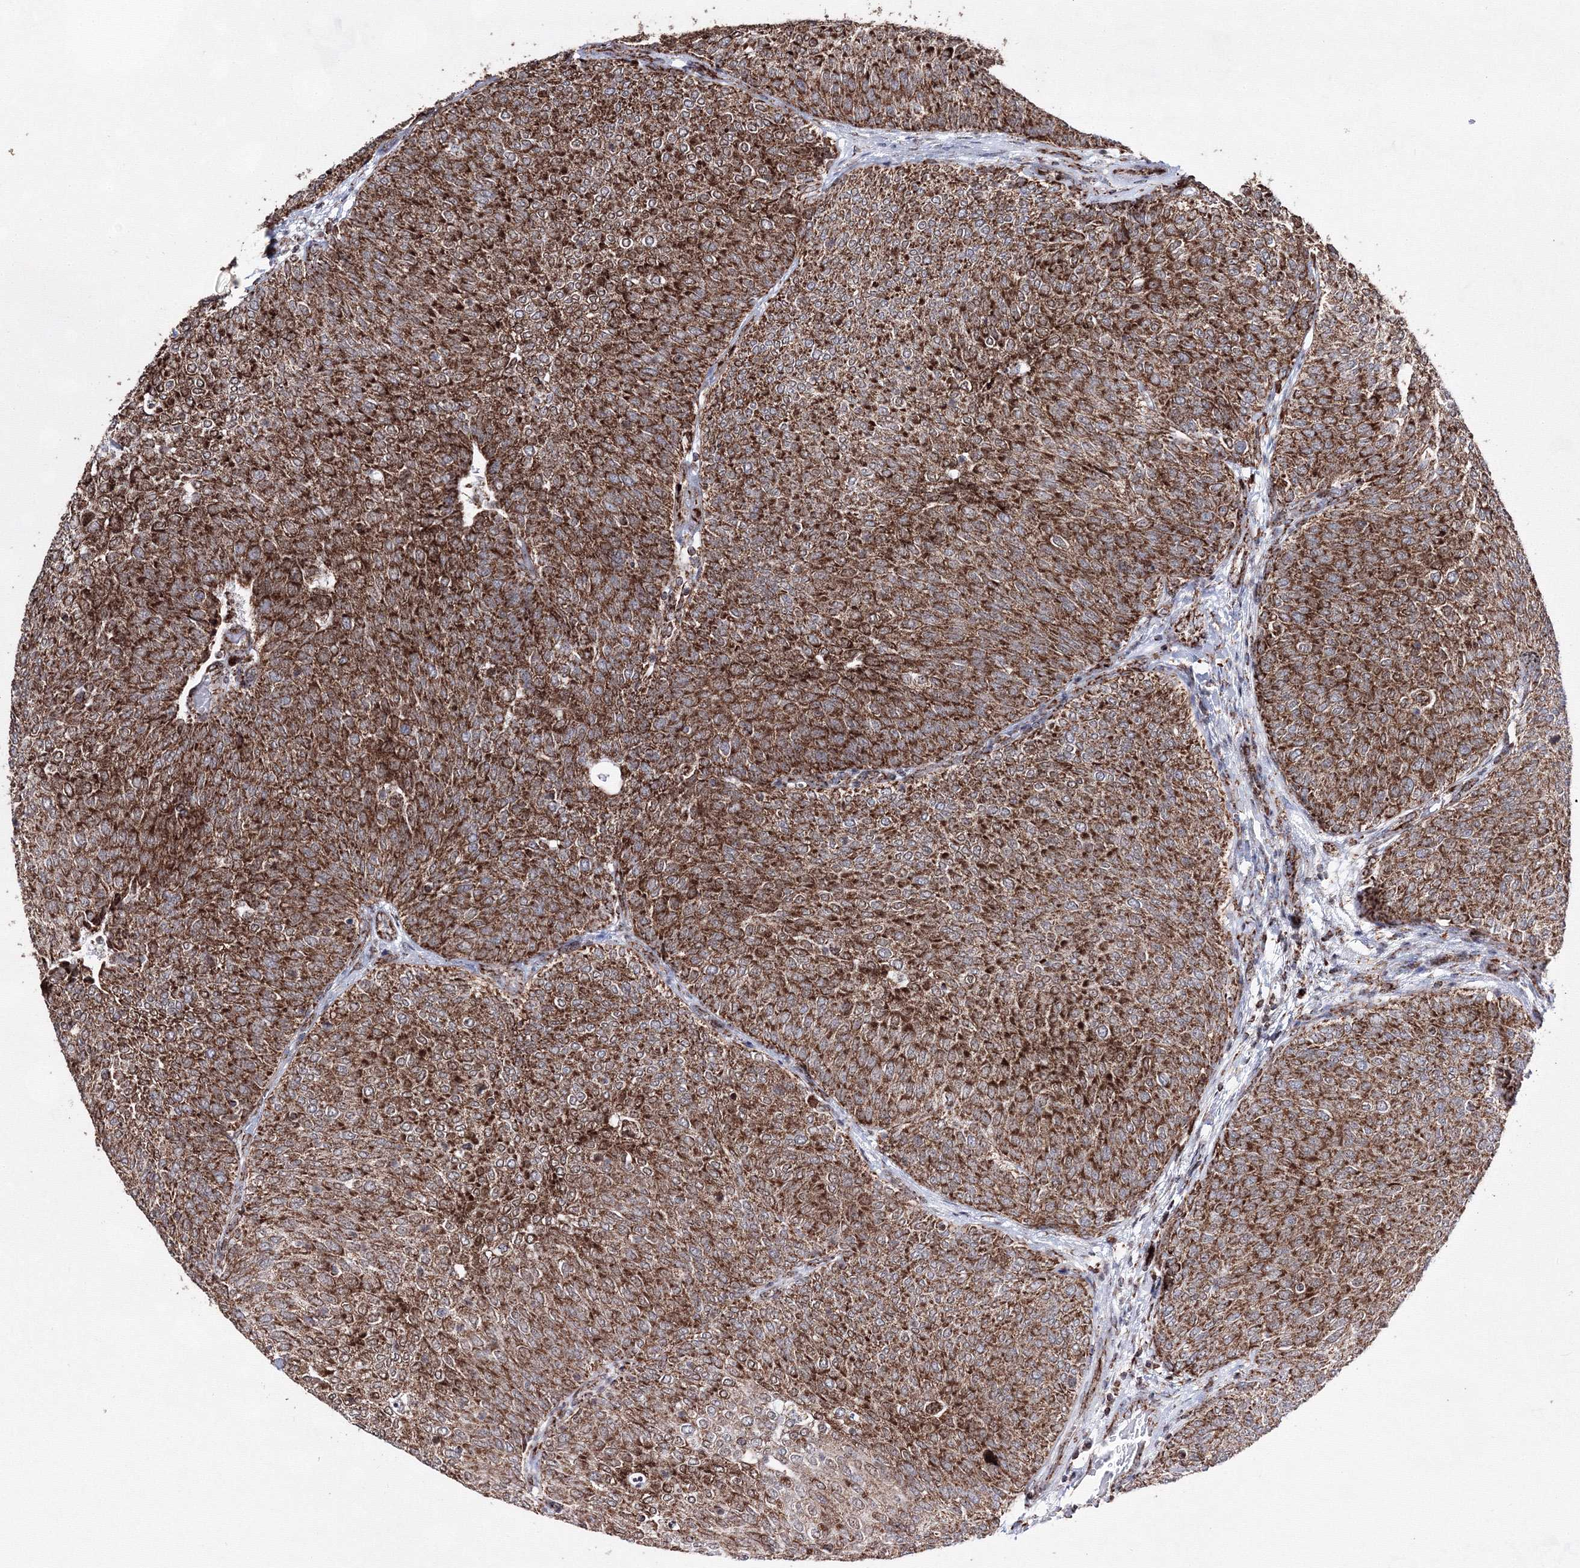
{"staining": {"intensity": "moderate", "quantity": ">75%", "location": "cytoplasmic/membranous"}, "tissue": "urothelial cancer", "cell_type": "Tumor cells", "image_type": "cancer", "snomed": [{"axis": "morphology", "description": "Urothelial carcinoma, Low grade"}, {"axis": "topography", "description": "Urinary bladder"}], "caption": "Urothelial carcinoma (low-grade) was stained to show a protein in brown. There is medium levels of moderate cytoplasmic/membranous expression in about >75% of tumor cells.", "gene": "HADHB", "patient": {"sex": "female", "age": 79}}